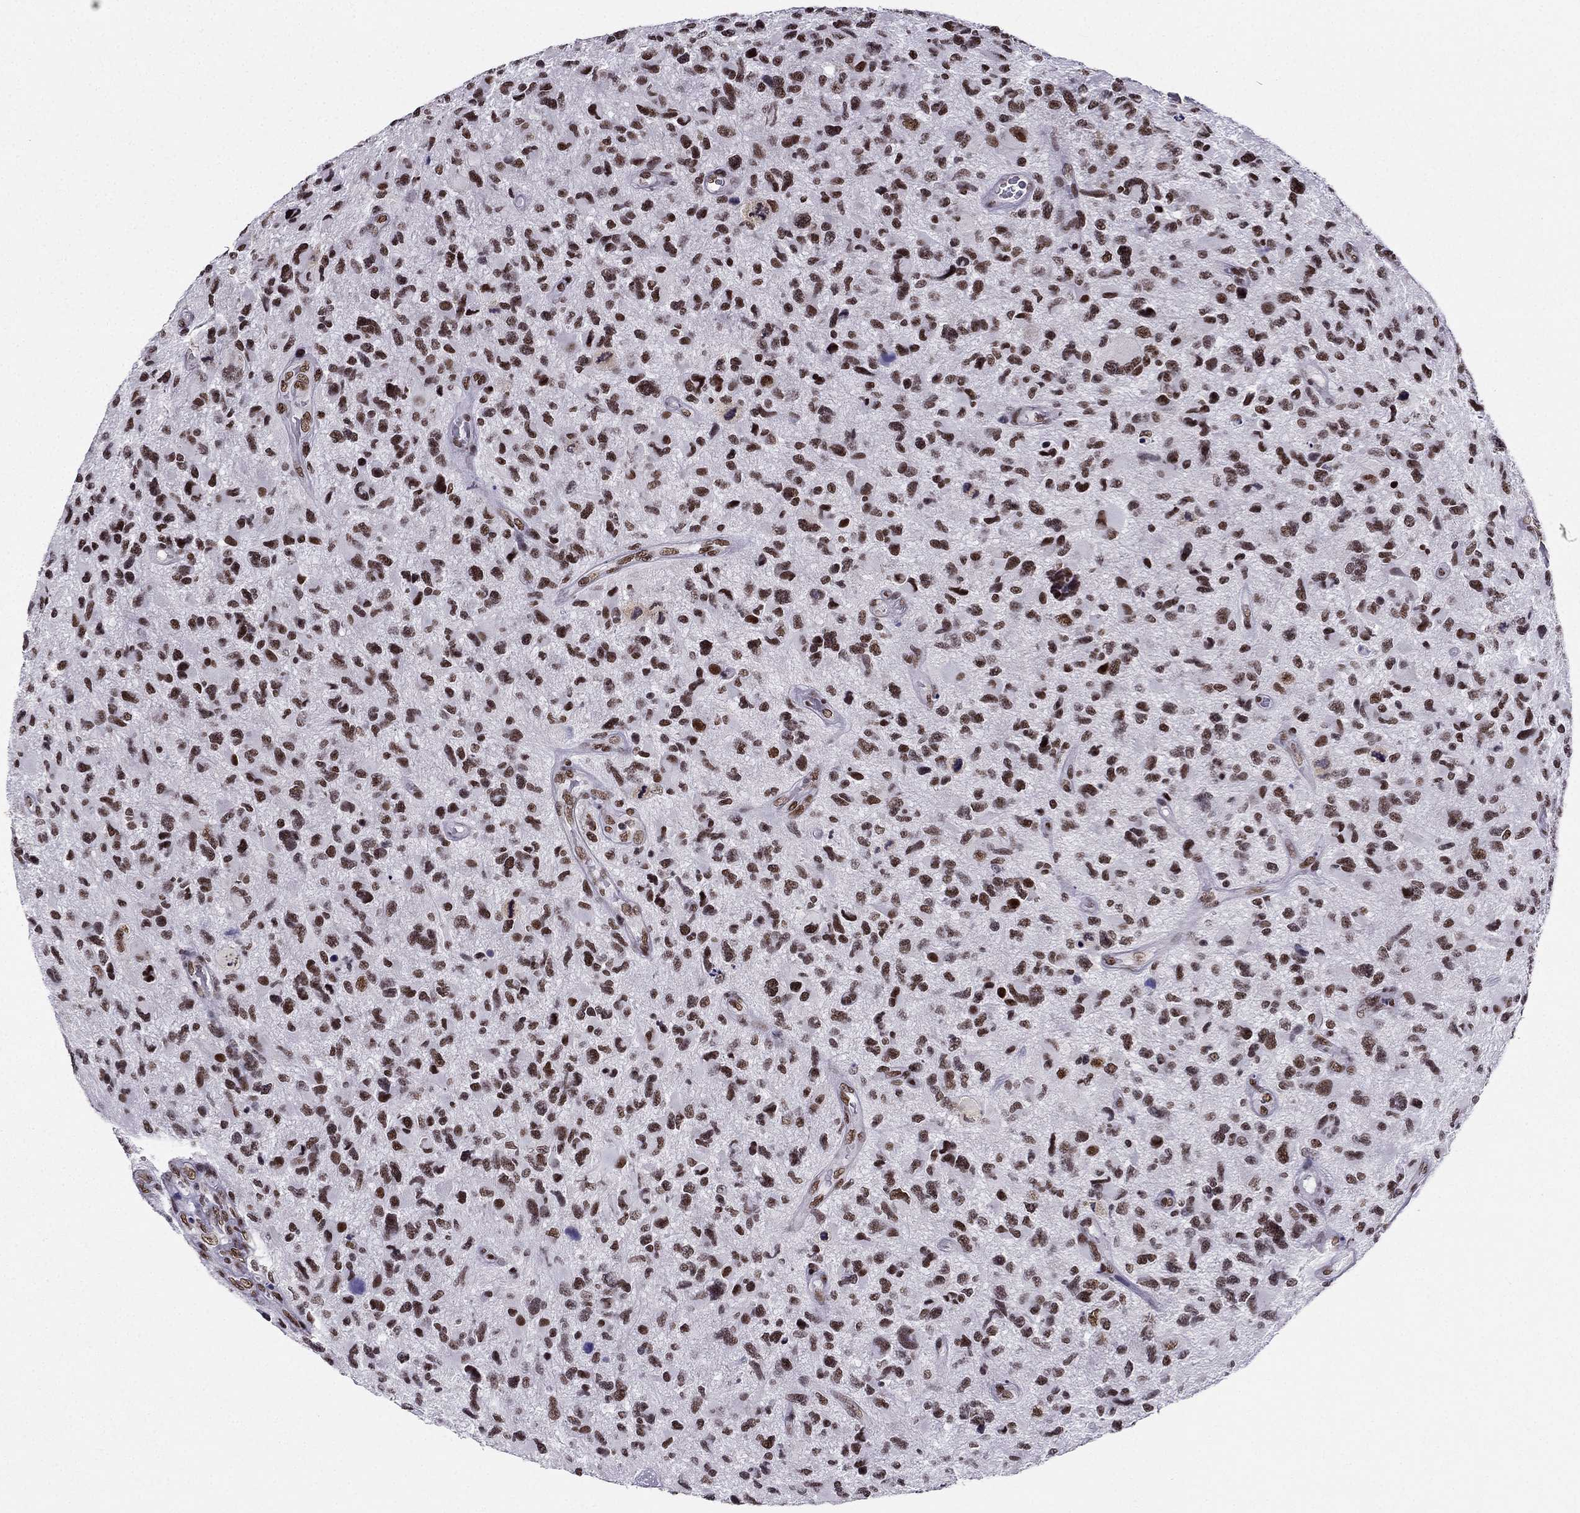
{"staining": {"intensity": "moderate", "quantity": ">75%", "location": "nuclear"}, "tissue": "glioma", "cell_type": "Tumor cells", "image_type": "cancer", "snomed": [{"axis": "morphology", "description": "Glioma, malignant, NOS"}, {"axis": "morphology", "description": "Glioma, malignant, High grade"}, {"axis": "topography", "description": "Brain"}], "caption": "Protein expression by immunohistochemistry (IHC) displays moderate nuclear expression in approximately >75% of tumor cells in glioma.", "gene": "ZNF420", "patient": {"sex": "female", "age": 71}}